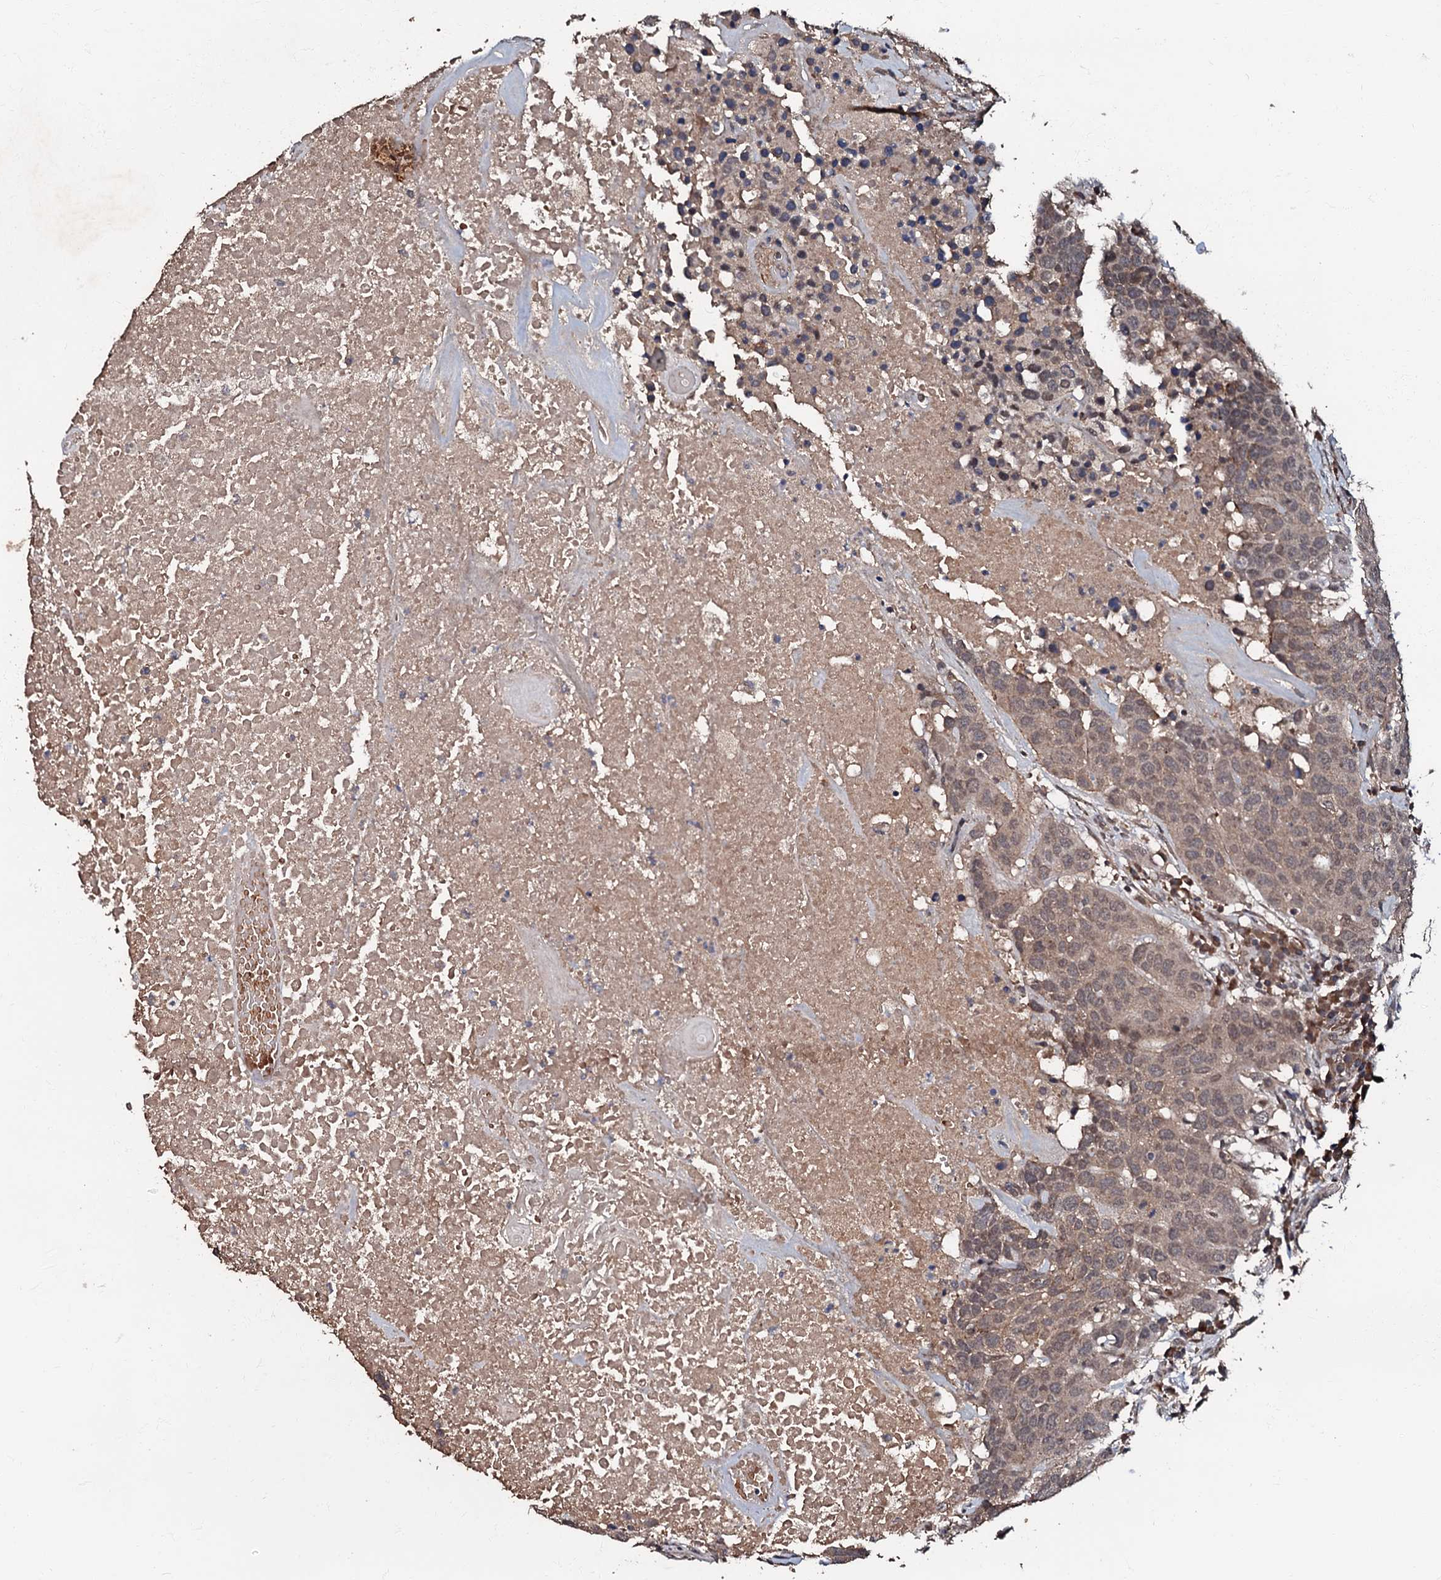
{"staining": {"intensity": "weak", "quantity": ">75%", "location": "cytoplasmic/membranous,nuclear"}, "tissue": "head and neck cancer", "cell_type": "Tumor cells", "image_type": "cancer", "snomed": [{"axis": "morphology", "description": "Squamous cell carcinoma, NOS"}, {"axis": "topography", "description": "Head-Neck"}], "caption": "Immunohistochemical staining of human head and neck squamous cell carcinoma exhibits low levels of weak cytoplasmic/membranous and nuclear protein positivity in about >75% of tumor cells.", "gene": "MANSC4", "patient": {"sex": "male", "age": 66}}